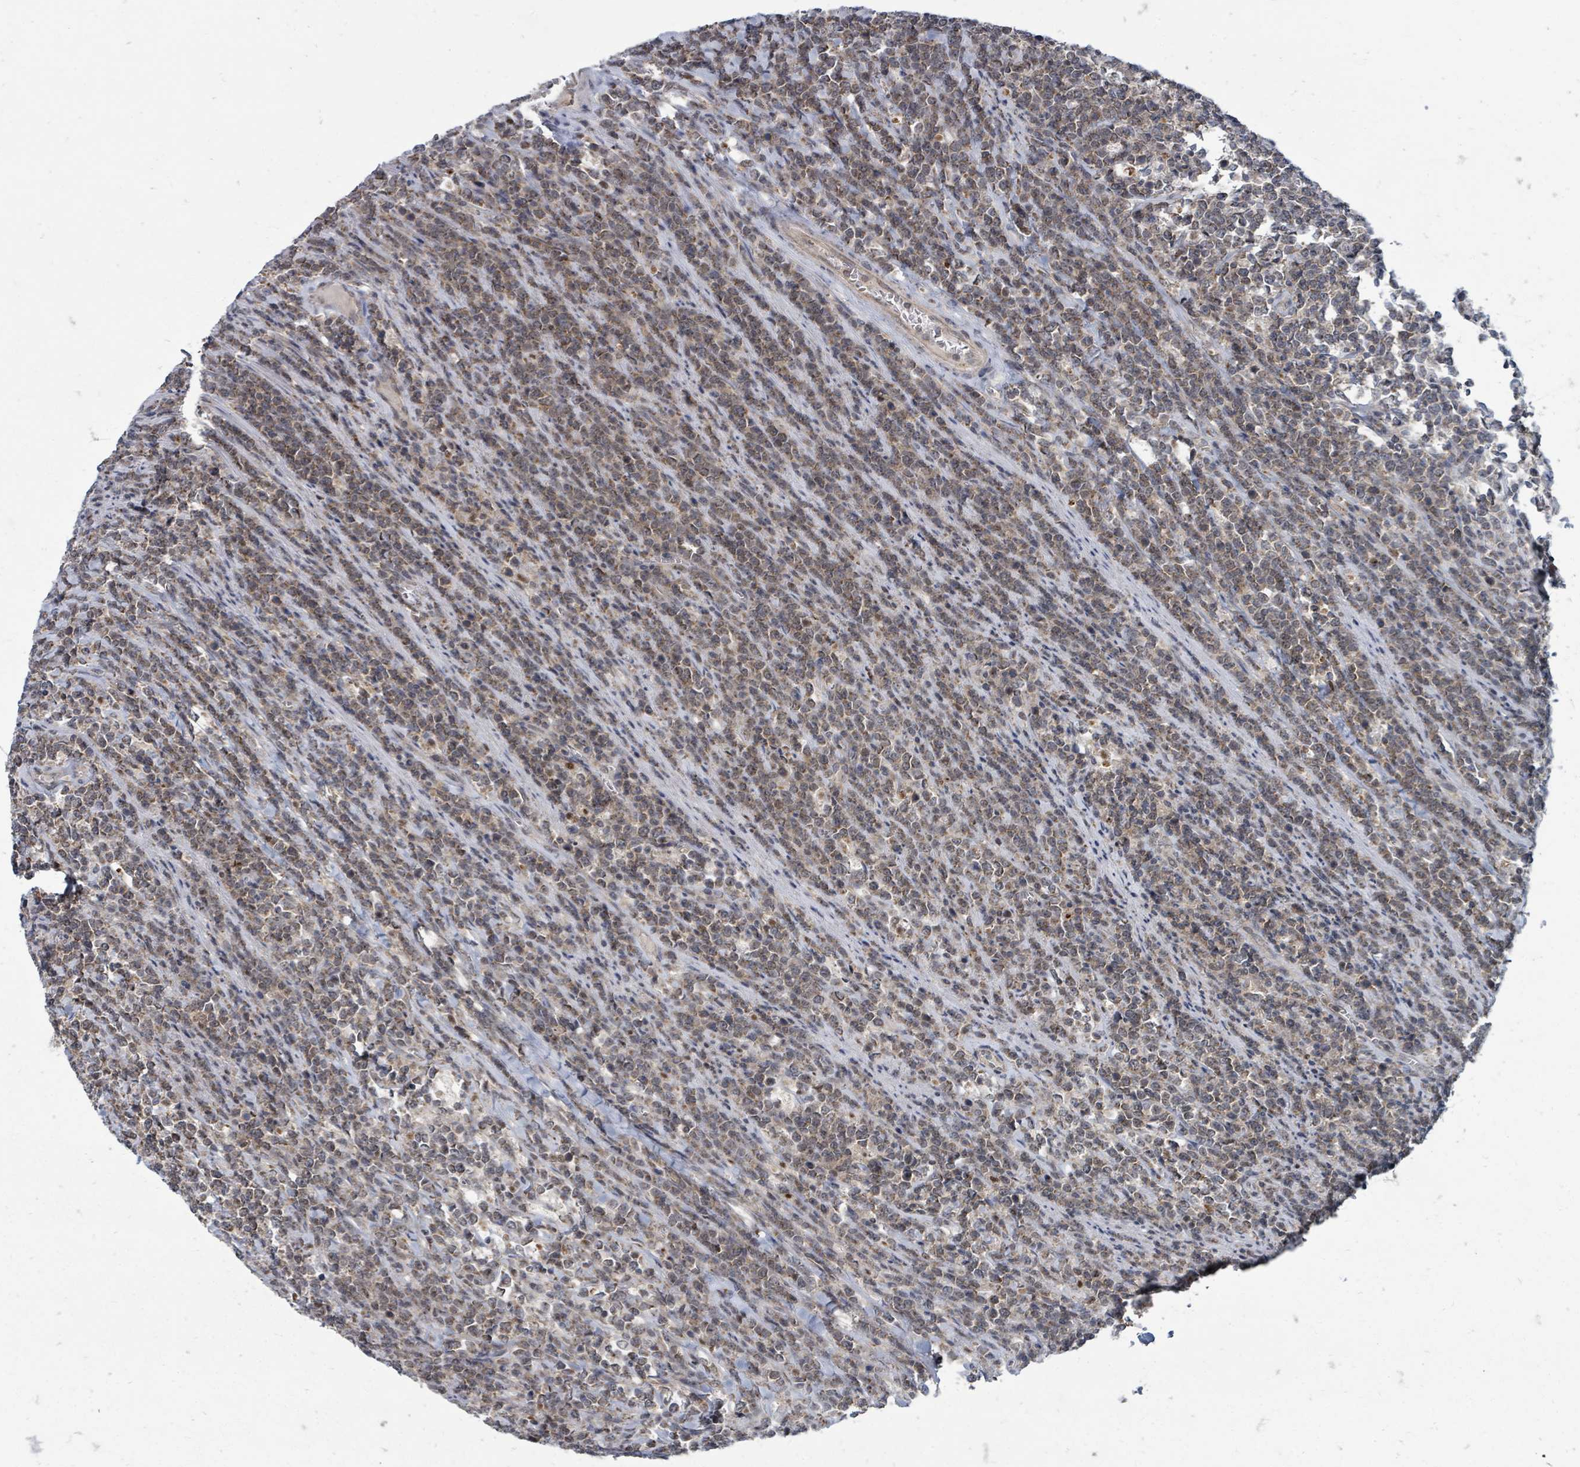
{"staining": {"intensity": "weak", "quantity": ">75%", "location": "cytoplasmic/membranous"}, "tissue": "lymphoma", "cell_type": "Tumor cells", "image_type": "cancer", "snomed": [{"axis": "morphology", "description": "Malignant lymphoma, non-Hodgkin's type, High grade"}, {"axis": "topography", "description": "Small intestine"}], "caption": "A micrograph of human lymphoma stained for a protein displays weak cytoplasmic/membranous brown staining in tumor cells. The staining was performed using DAB (3,3'-diaminobenzidine) to visualize the protein expression in brown, while the nuclei were stained in blue with hematoxylin (Magnification: 20x).", "gene": "MAGOHB", "patient": {"sex": "male", "age": 8}}